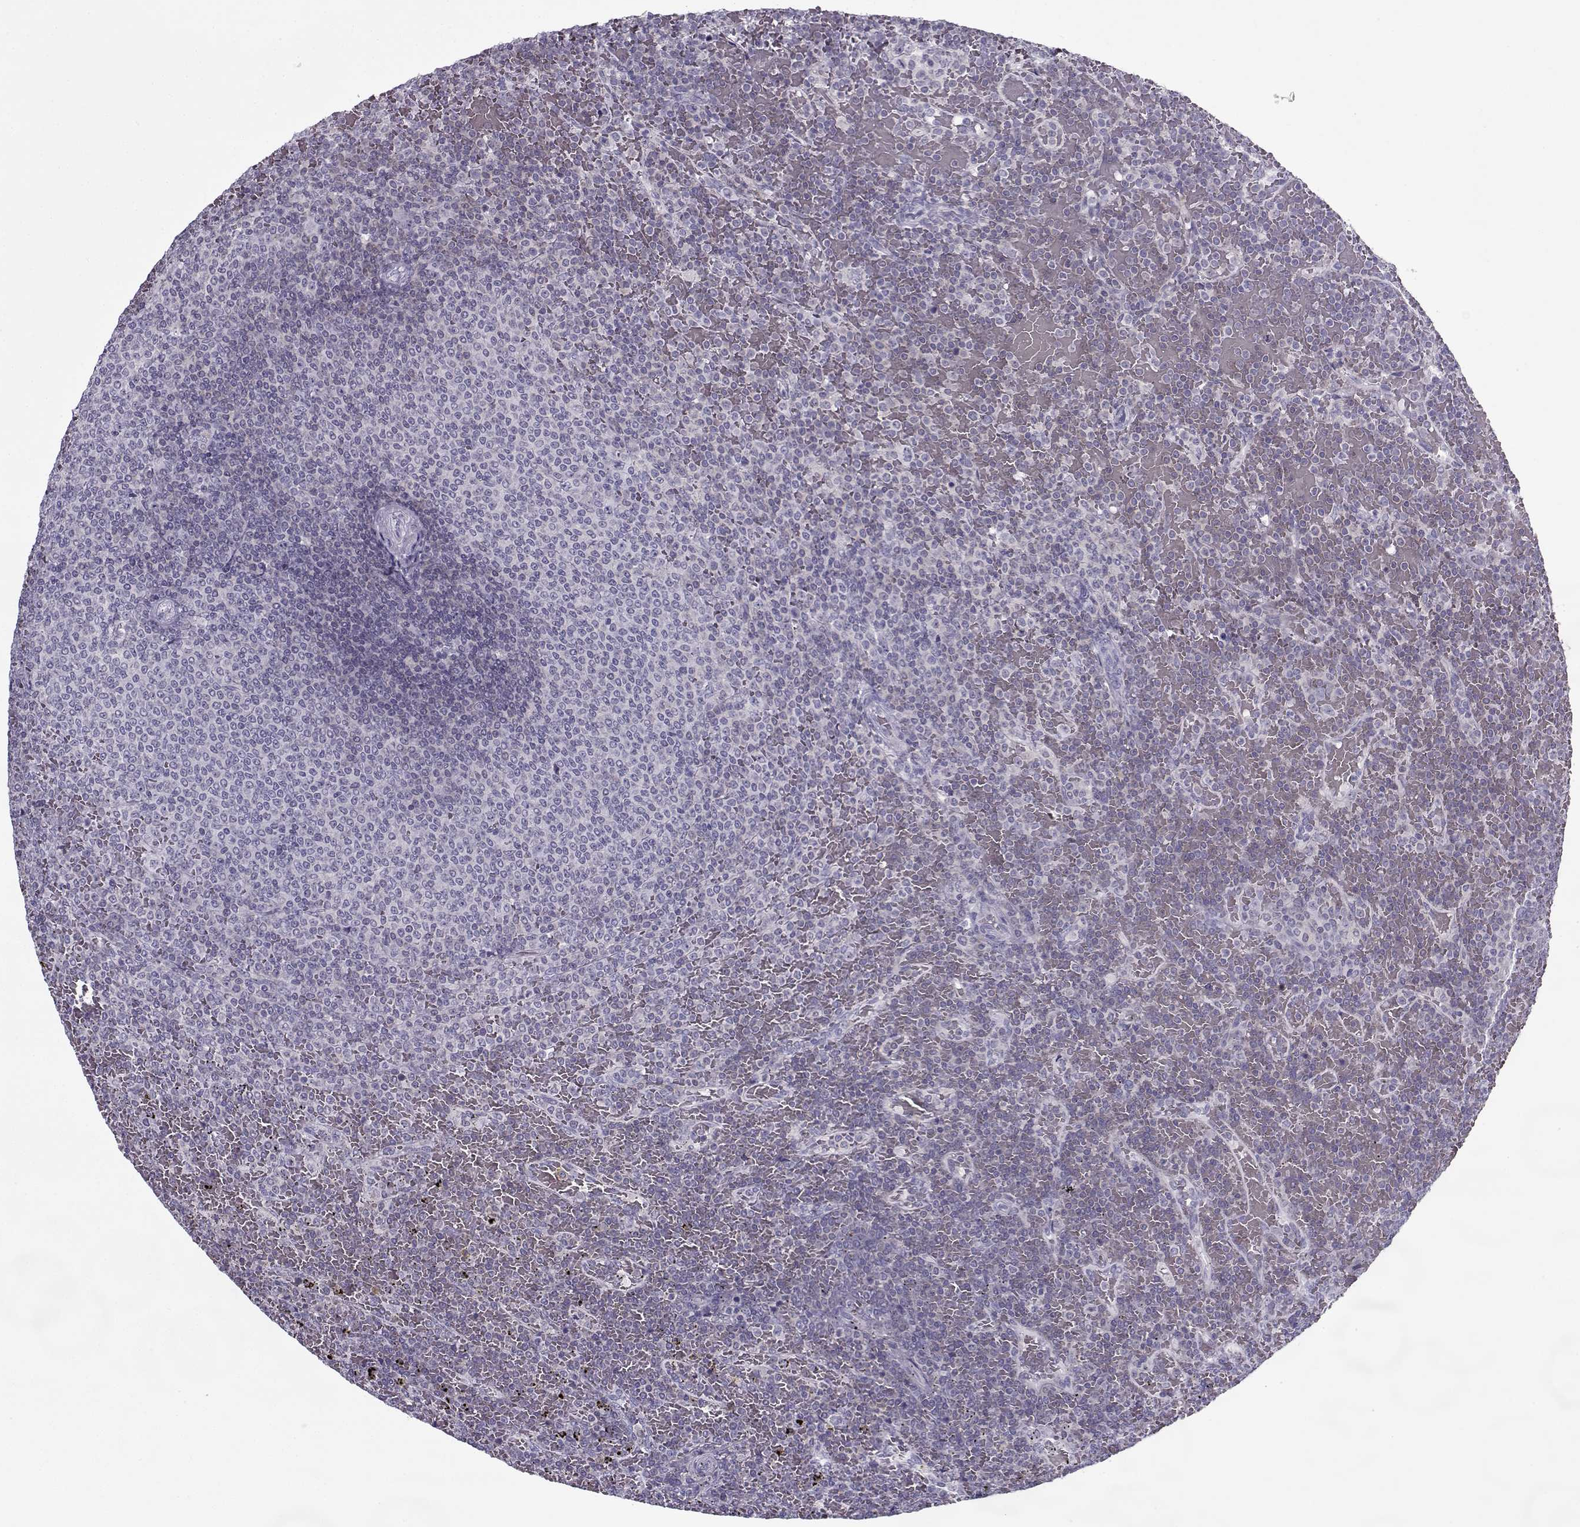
{"staining": {"intensity": "negative", "quantity": "none", "location": "none"}, "tissue": "lymphoma", "cell_type": "Tumor cells", "image_type": "cancer", "snomed": [{"axis": "morphology", "description": "Malignant lymphoma, non-Hodgkin's type, Low grade"}, {"axis": "topography", "description": "Spleen"}], "caption": "High magnification brightfield microscopy of malignant lymphoma, non-Hodgkin's type (low-grade) stained with DAB (3,3'-diaminobenzidine) (brown) and counterstained with hematoxylin (blue): tumor cells show no significant staining.", "gene": "PP2D1", "patient": {"sex": "female", "age": 77}}